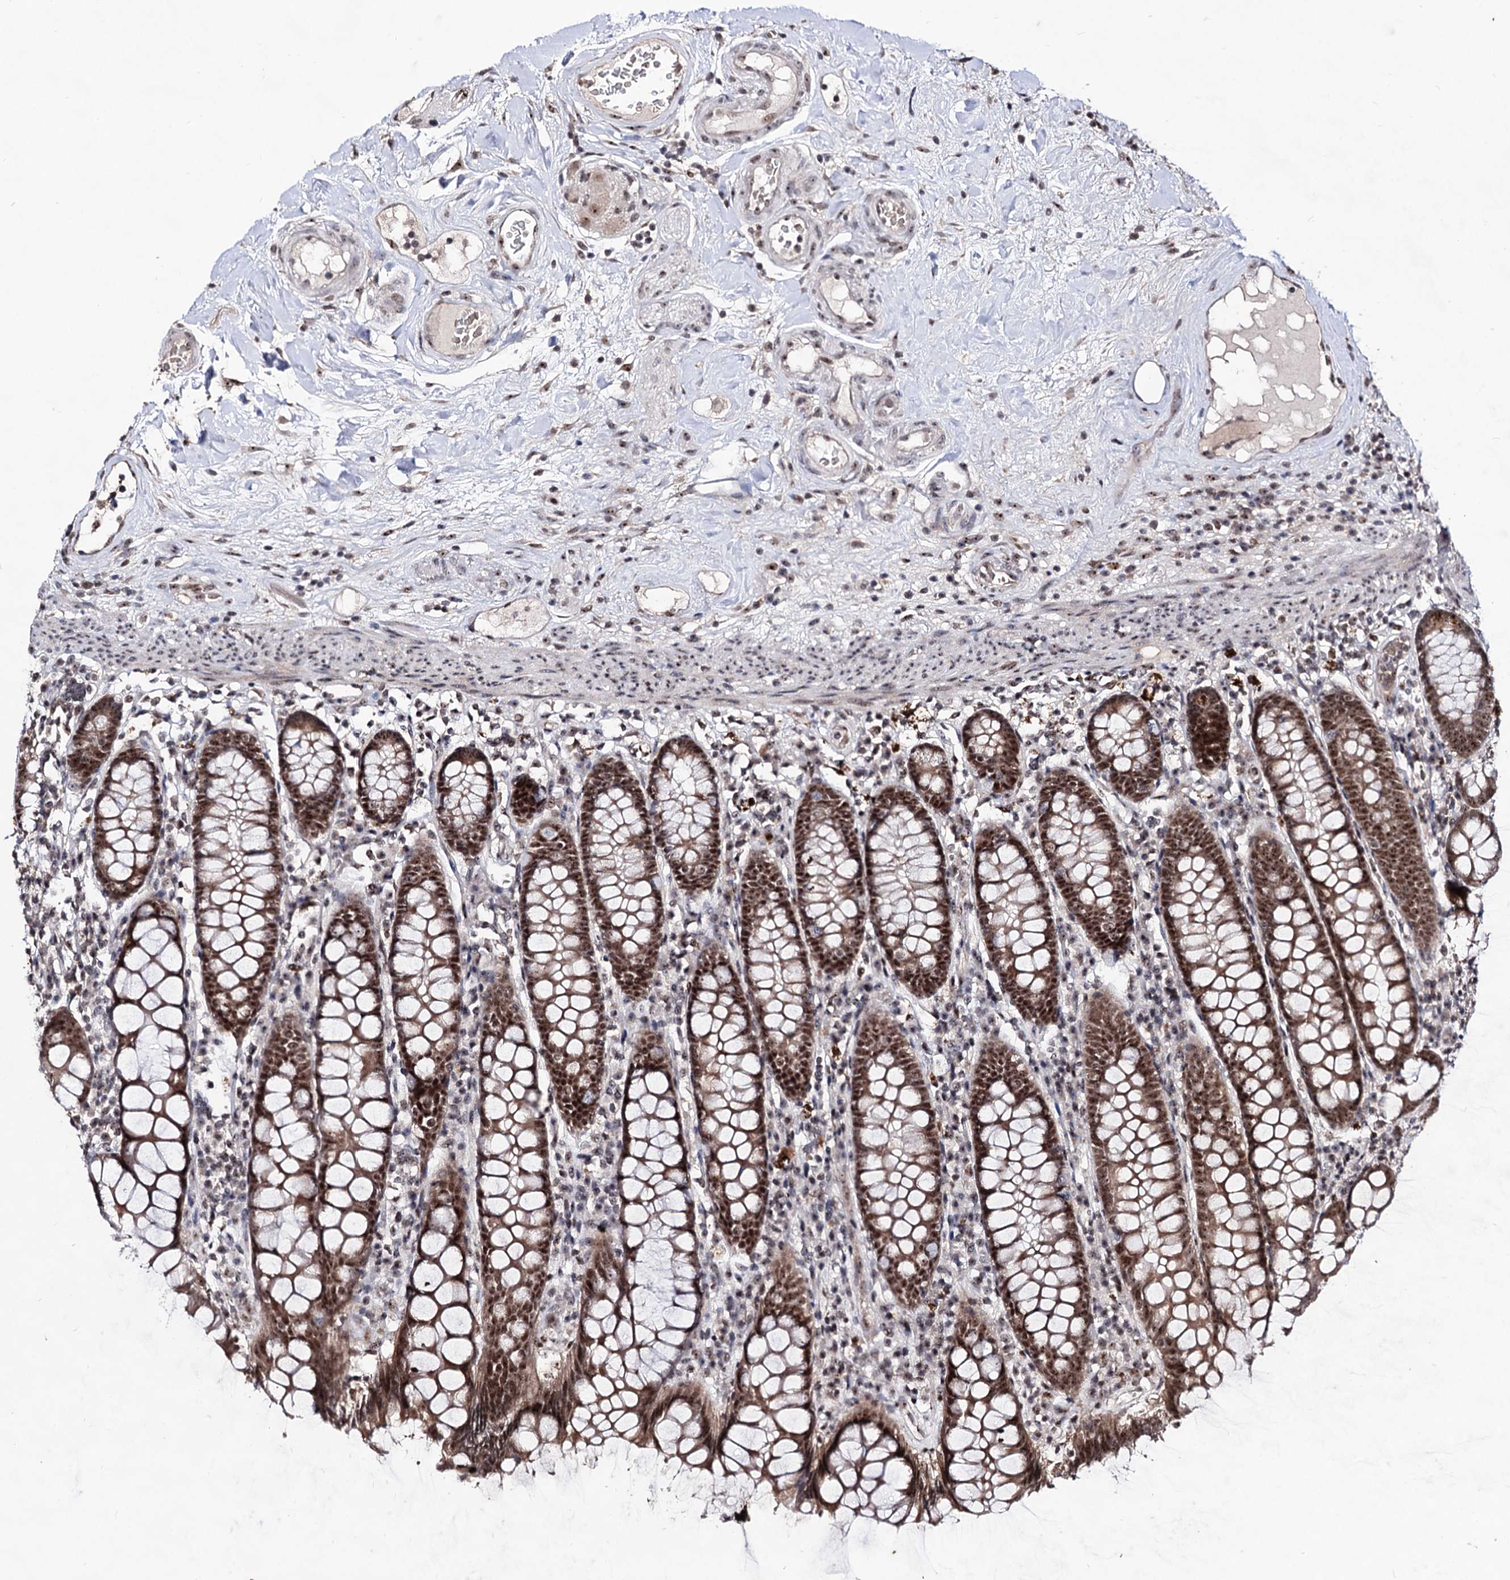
{"staining": {"intensity": "weak", "quantity": "<25%", "location": "nuclear"}, "tissue": "colon", "cell_type": "Endothelial cells", "image_type": "normal", "snomed": [{"axis": "morphology", "description": "Normal tissue, NOS"}, {"axis": "topography", "description": "Colon"}], "caption": "Colon stained for a protein using immunohistochemistry (IHC) exhibits no expression endothelial cells.", "gene": "EXOSC10", "patient": {"sex": "female", "age": 79}}